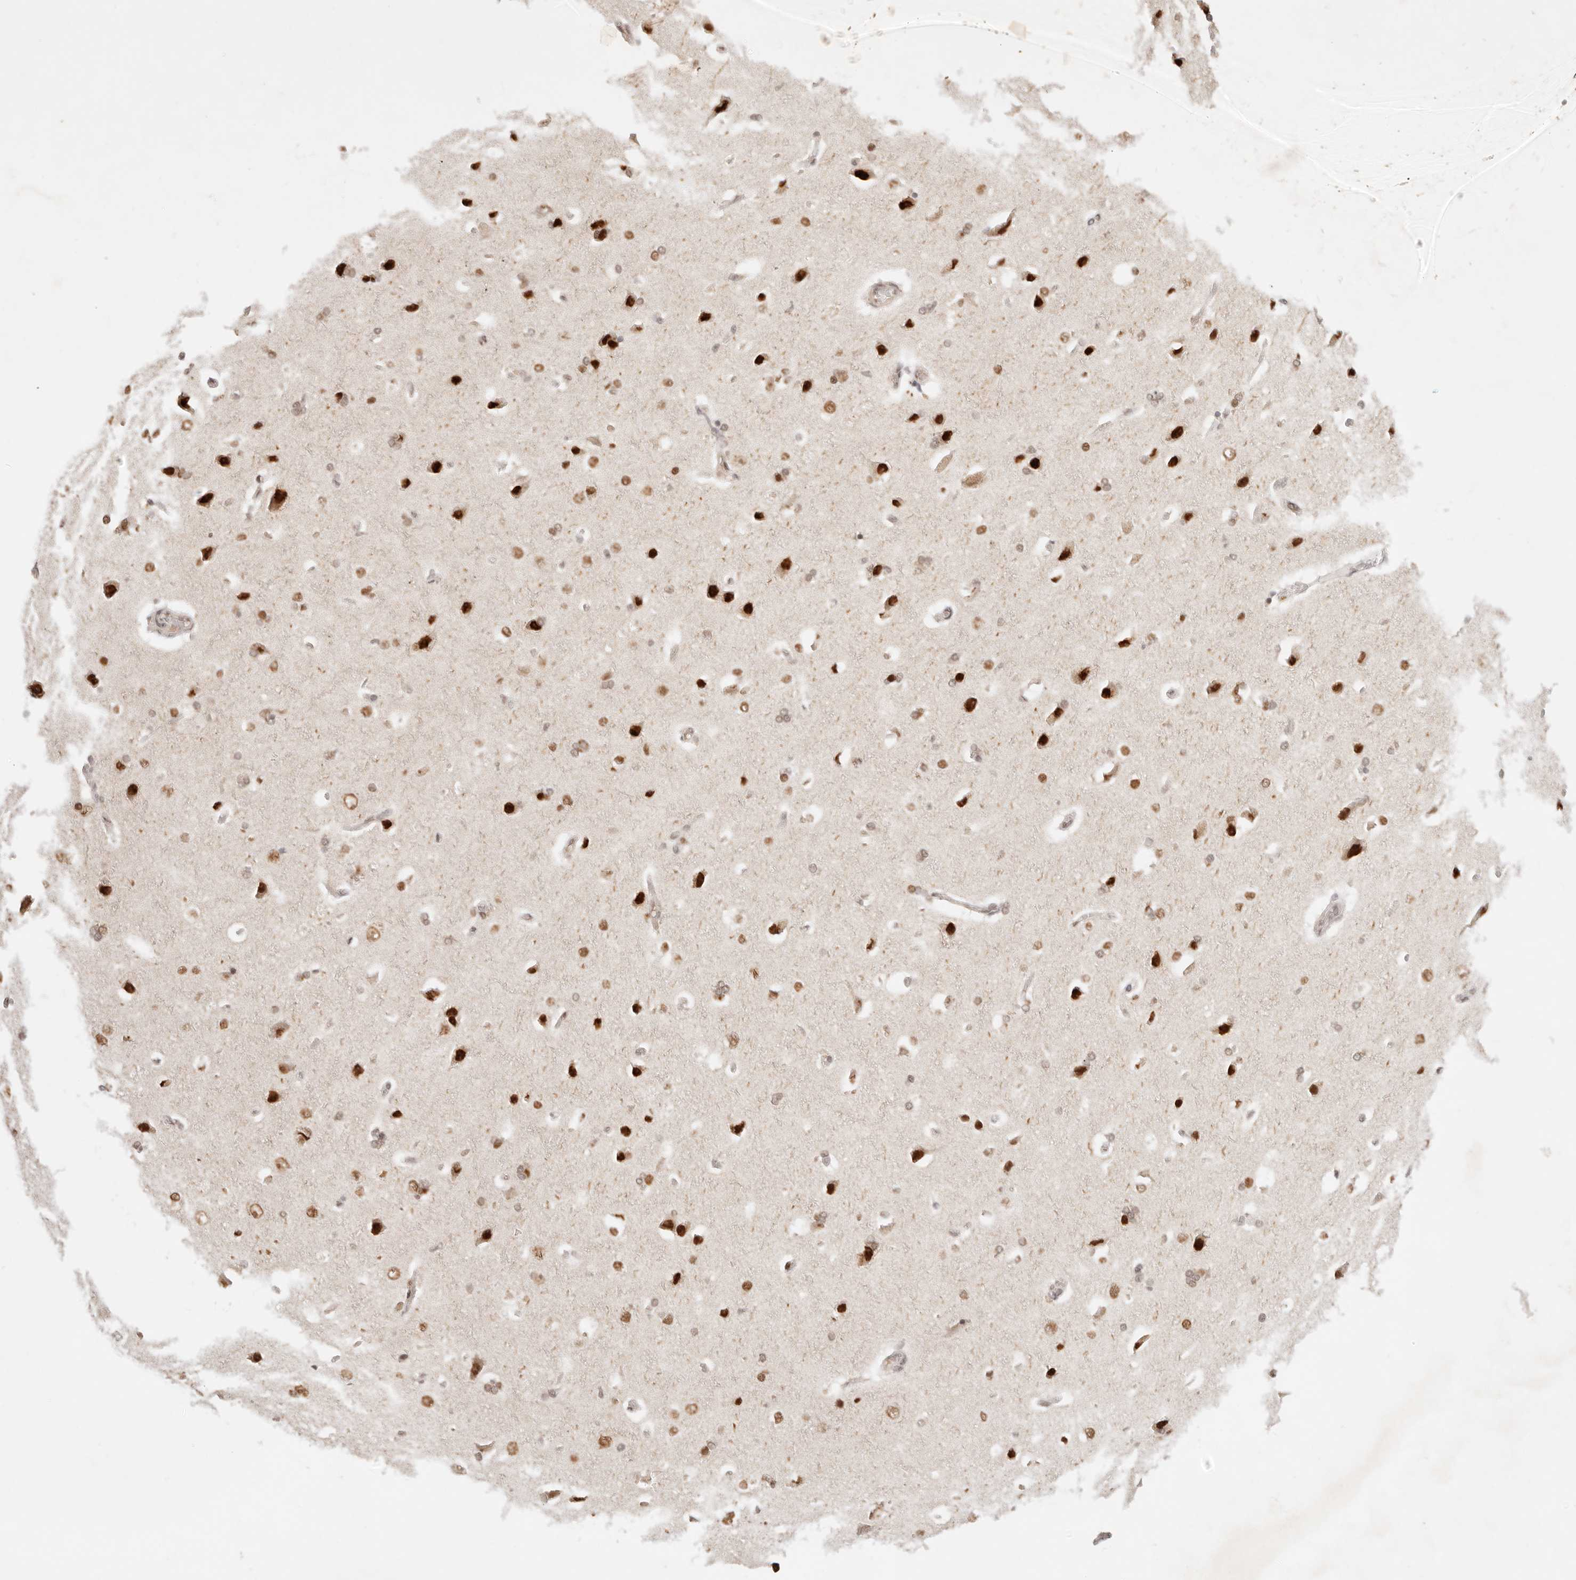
{"staining": {"intensity": "moderate", "quantity": "25%-75%", "location": "cytoplasmic/membranous,nuclear"}, "tissue": "cerebral cortex", "cell_type": "Endothelial cells", "image_type": "normal", "snomed": [{"axis": "morphology", "description": "Normal tissue, NOS"}, {"axis": "topography", "description": "Cerebral cortex"}], "caption": "Cerebral cortex was stained to show a protein in brown. There is medium levels of moderate cytoplasmic/membranous,nuclear positivity in about 25%-75% of endothelial cells.", "gene": "HOXC5", "patient": {"sex": "male", "age": 62}}